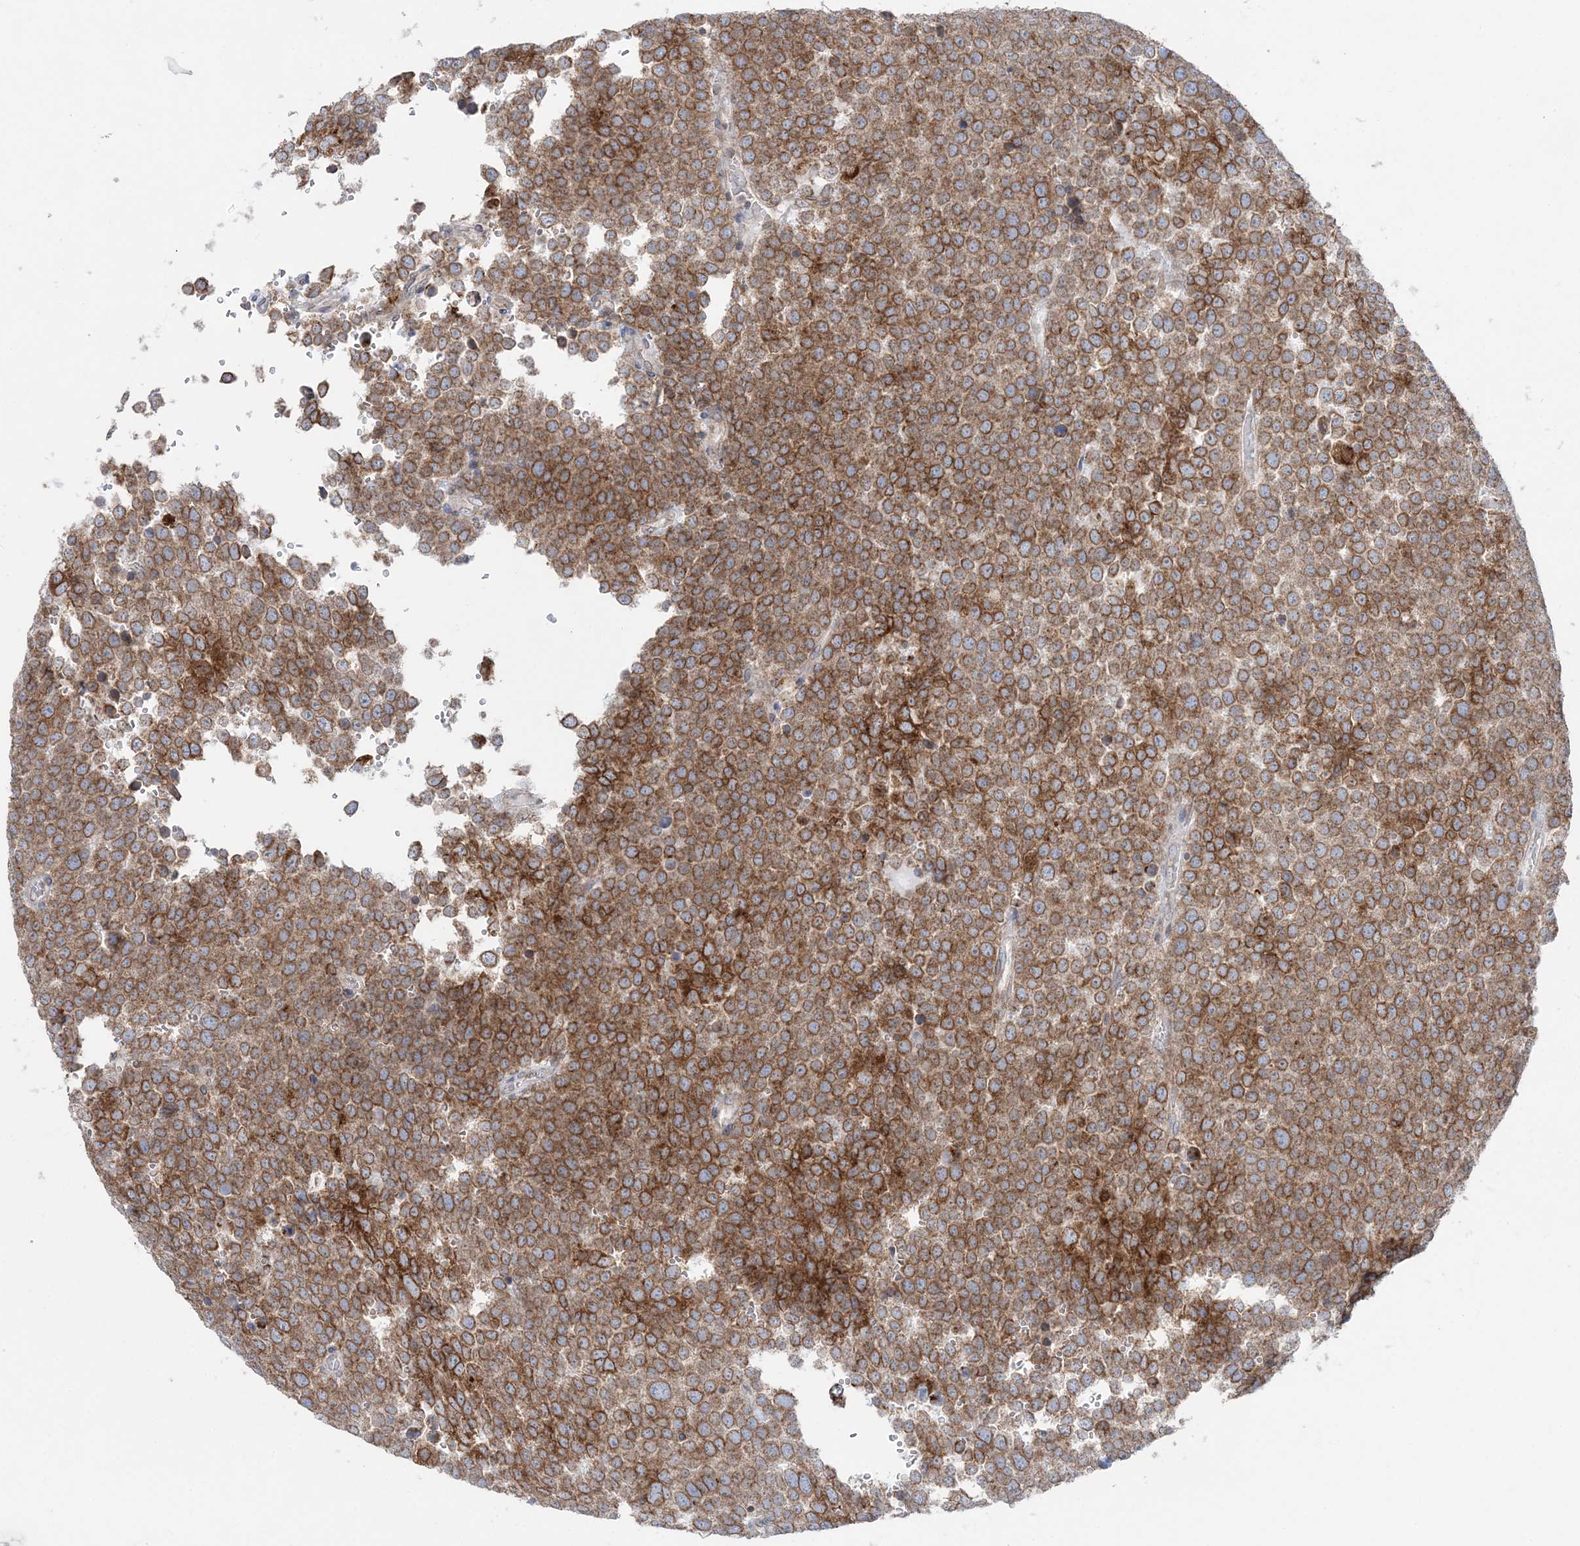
{"staining": {"intensity": "moderate", "quantity": ">75%", "location": "cytoplasmic/membranous"}, "tissue": "testis cancer", "cell_type": "Tumor cells", "image_type": "cancer", "snomed": [{"axis": "morphology", "description": "Seminoma, NOS"}, {"axis": "topography", "description": "Testis"}], "caption": "Protein staining of testis cancer (seminoma) tissue reveals moderate cytoplasmic/membranous staining in about >75% of tumor cells.", "gene": "TMED10", "patient": {"sex": "male", "age": 71}}